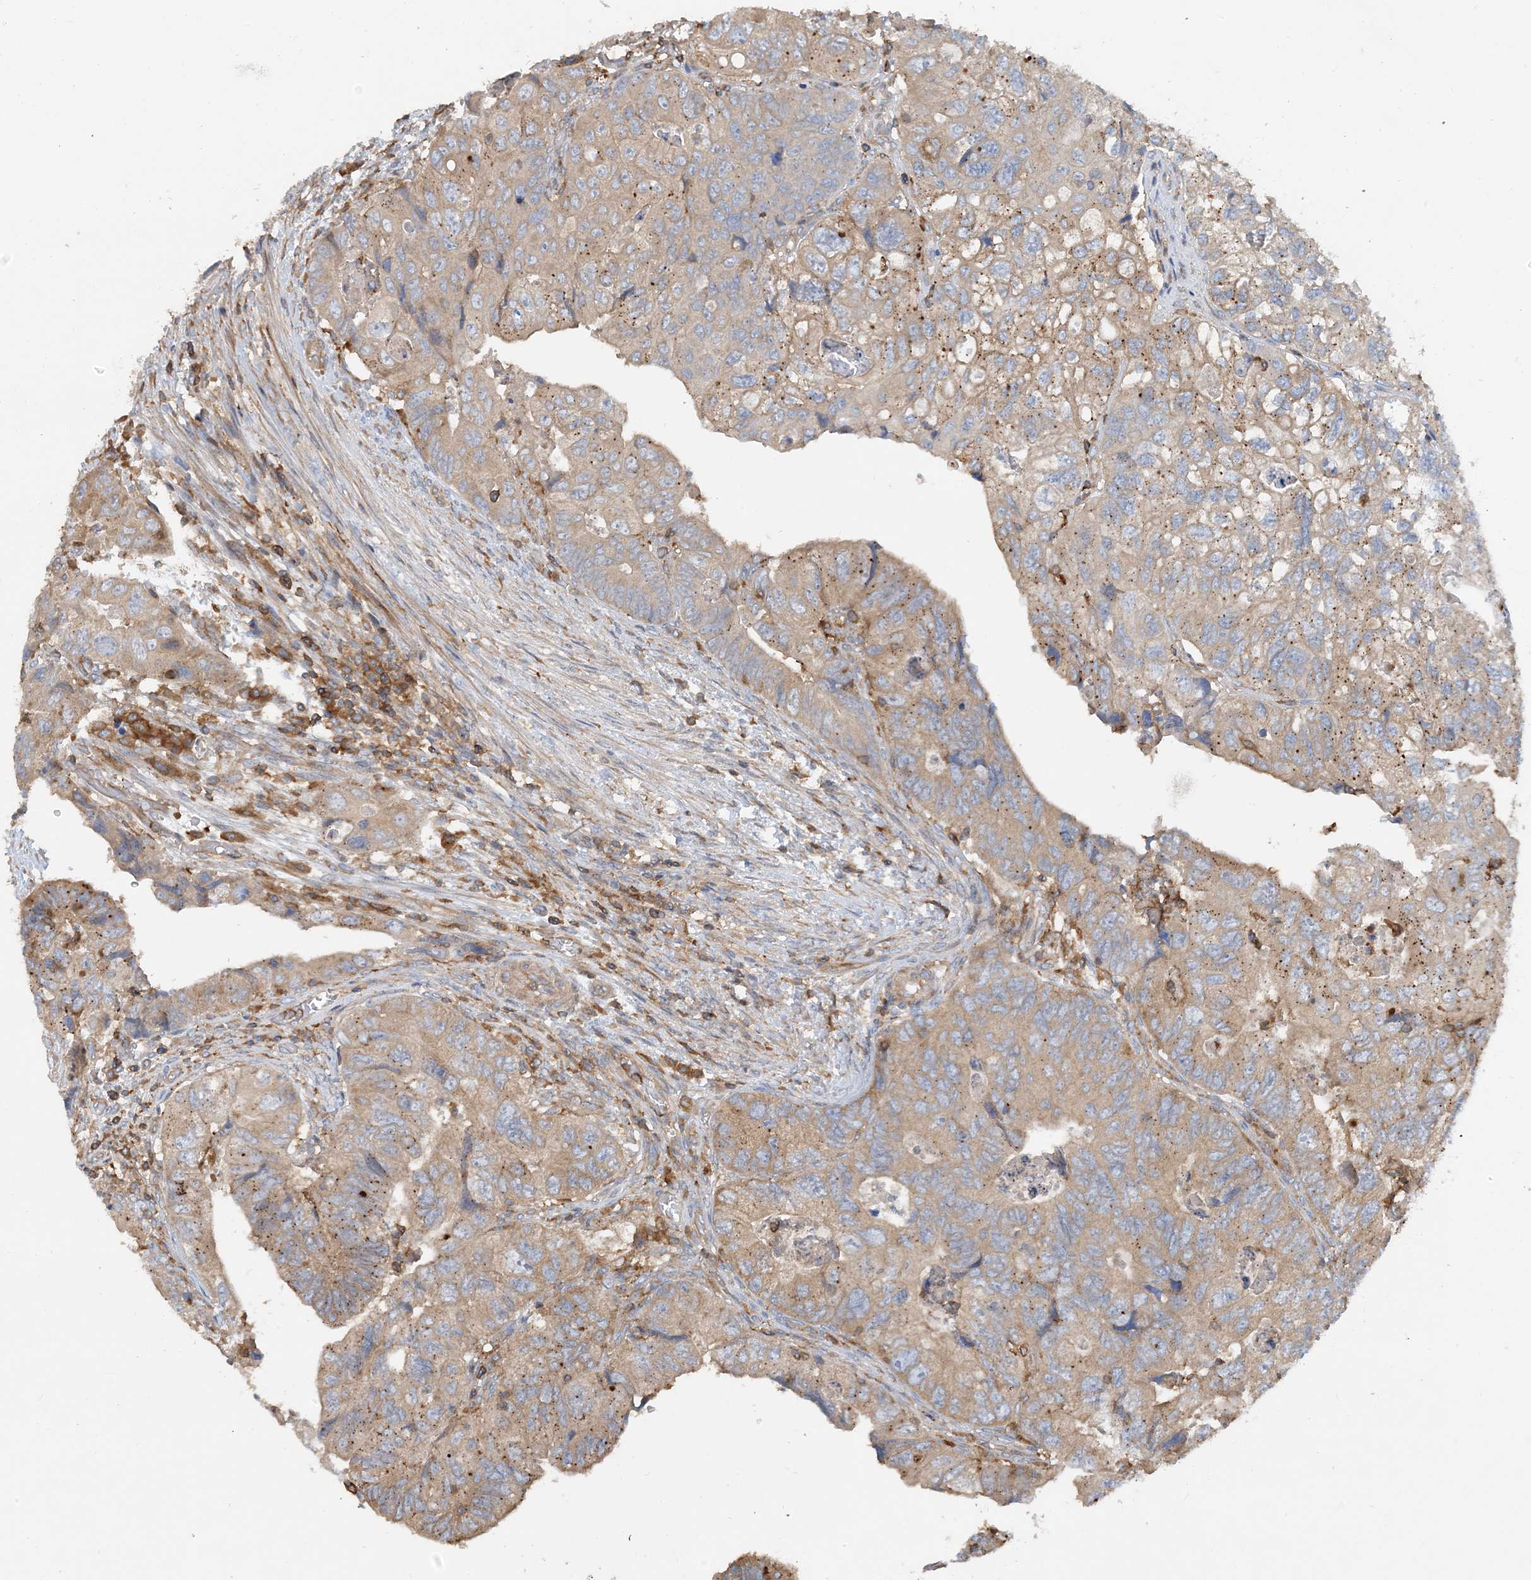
{"staining": {"intensity": "weak", "quantity": ">75%", "location": "cytoplasmic/membranous"}, "tissue": "colorectal cancer", "cell_type": "Tumor cells", "image_type": "cancer", "snomed": [{"axis": "morphology", "description": "Adenocarcinoma, NOS"}, {"axis": "topography", "description": "Rectum"}], "caption": "High-magnification brightfield microscopy of colorectal adenocarcinoma stained with DAB (brown) and counterstained with hematoxylin (blue). tumor cells exhibit weak cytoplasmic/membranous expression is identified in about>75% of cells.", "gene": "SFMBT2", "patient": {"sex": "male", "age": 63}}